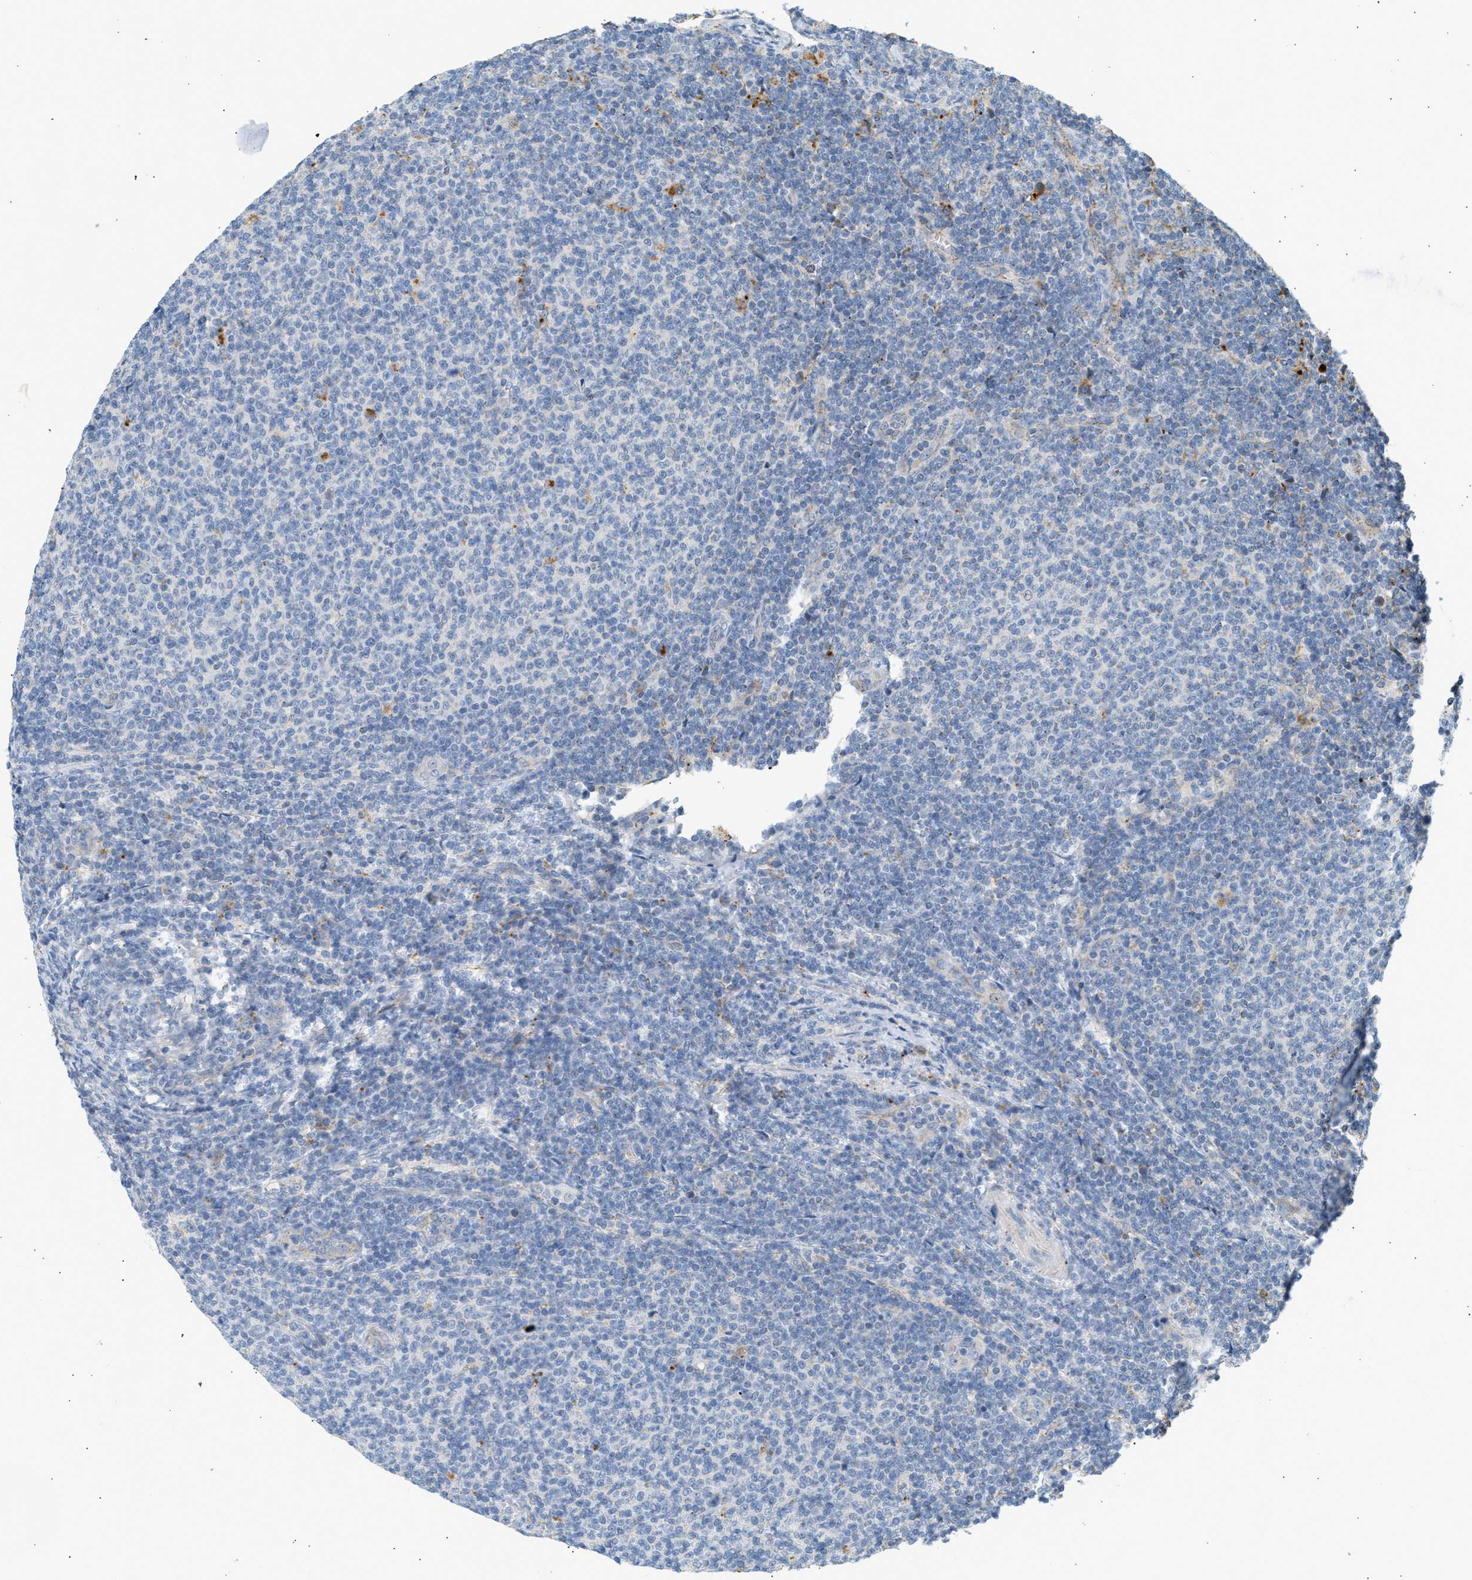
{"staining": {"intensity": "negative", "quantity": "none", "location": "none"}, "tissue": "lymphoma", "cell_type": "Tumor cells", "image_type": "cancer", "snomed": [{"axis": "morphology", "description": "Malignant lymphoma, non-Hodgkin's type, Low grade"}, {"axis": "topography", "description": "Lymph node"}], "caption": "An immunohistochemistry photomicrograph of lymphoma is shown. There is no staining in tumor cells of lymphoma. (Immunohistochemistry (ihc), brightfield microscopy, high magnification).", "gene": "ENTHD1", "patient": {"sex": "male", "age": 66}}